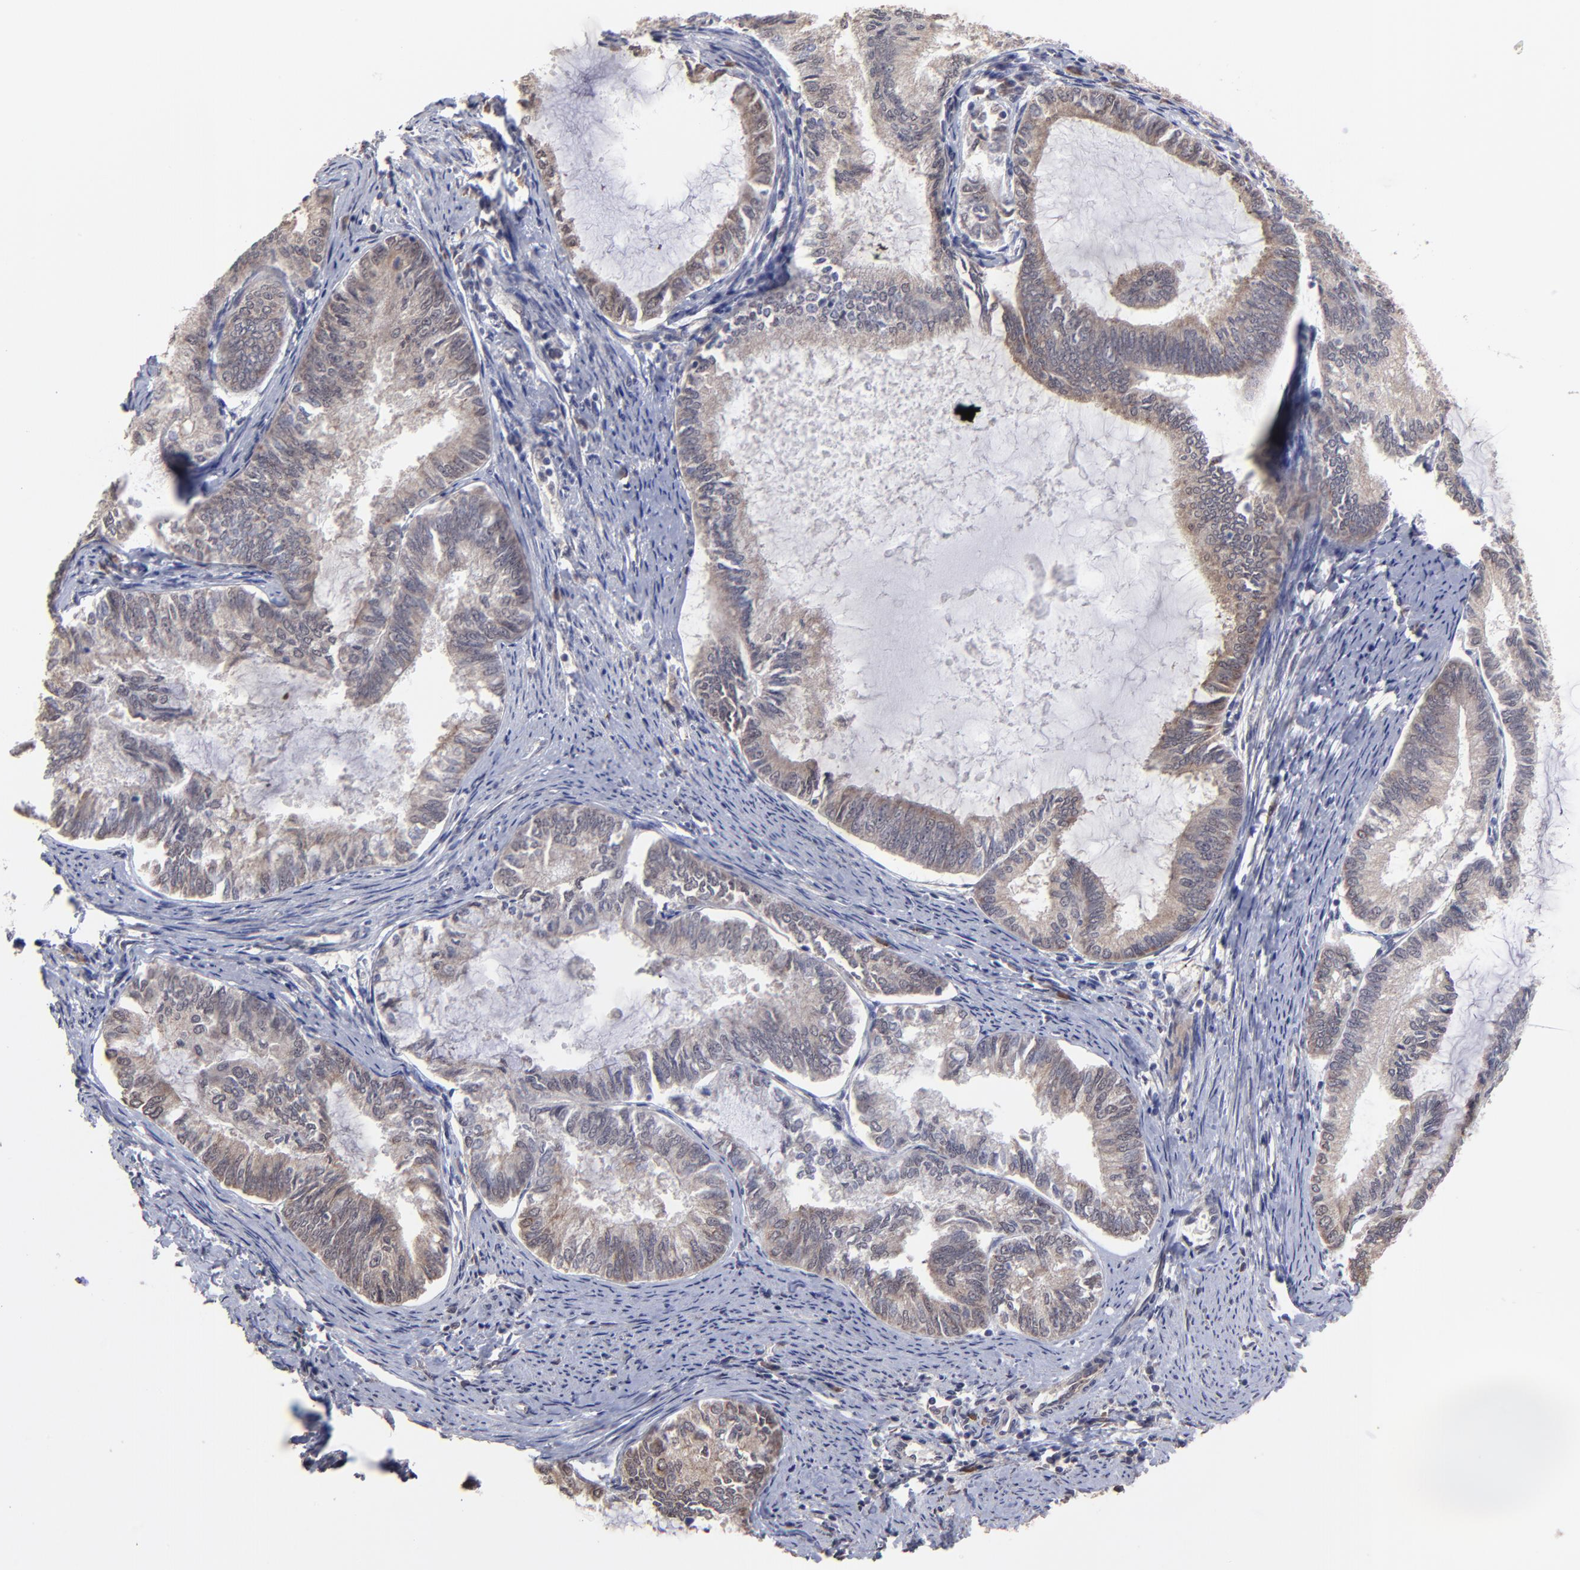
{"staining": {"intensity": "weak", "quantity": ">75%", "location": "cytoplasmic/membranous"}, "tissue": "endometrial cancer", "cell_type": "Tumor cells", "image_type": "cancer", "snomed": [{"axis": "morphology", "description": "Adenocarcinoma, NOS"}, {"axis": "topography", "description": "Endometrium"}], "caption": "Tumor cells demonstrate weak cytoplasmic/membranous staining in about >75% of cells in endometrial cancer (adenocarcinoma). (DAB (3,3'-diaminobenzidine) IHC, brown staining for protein, blue staining for nuclei).", "gene": "CHL1", "patient": {"sex": "female", "age": 86}}